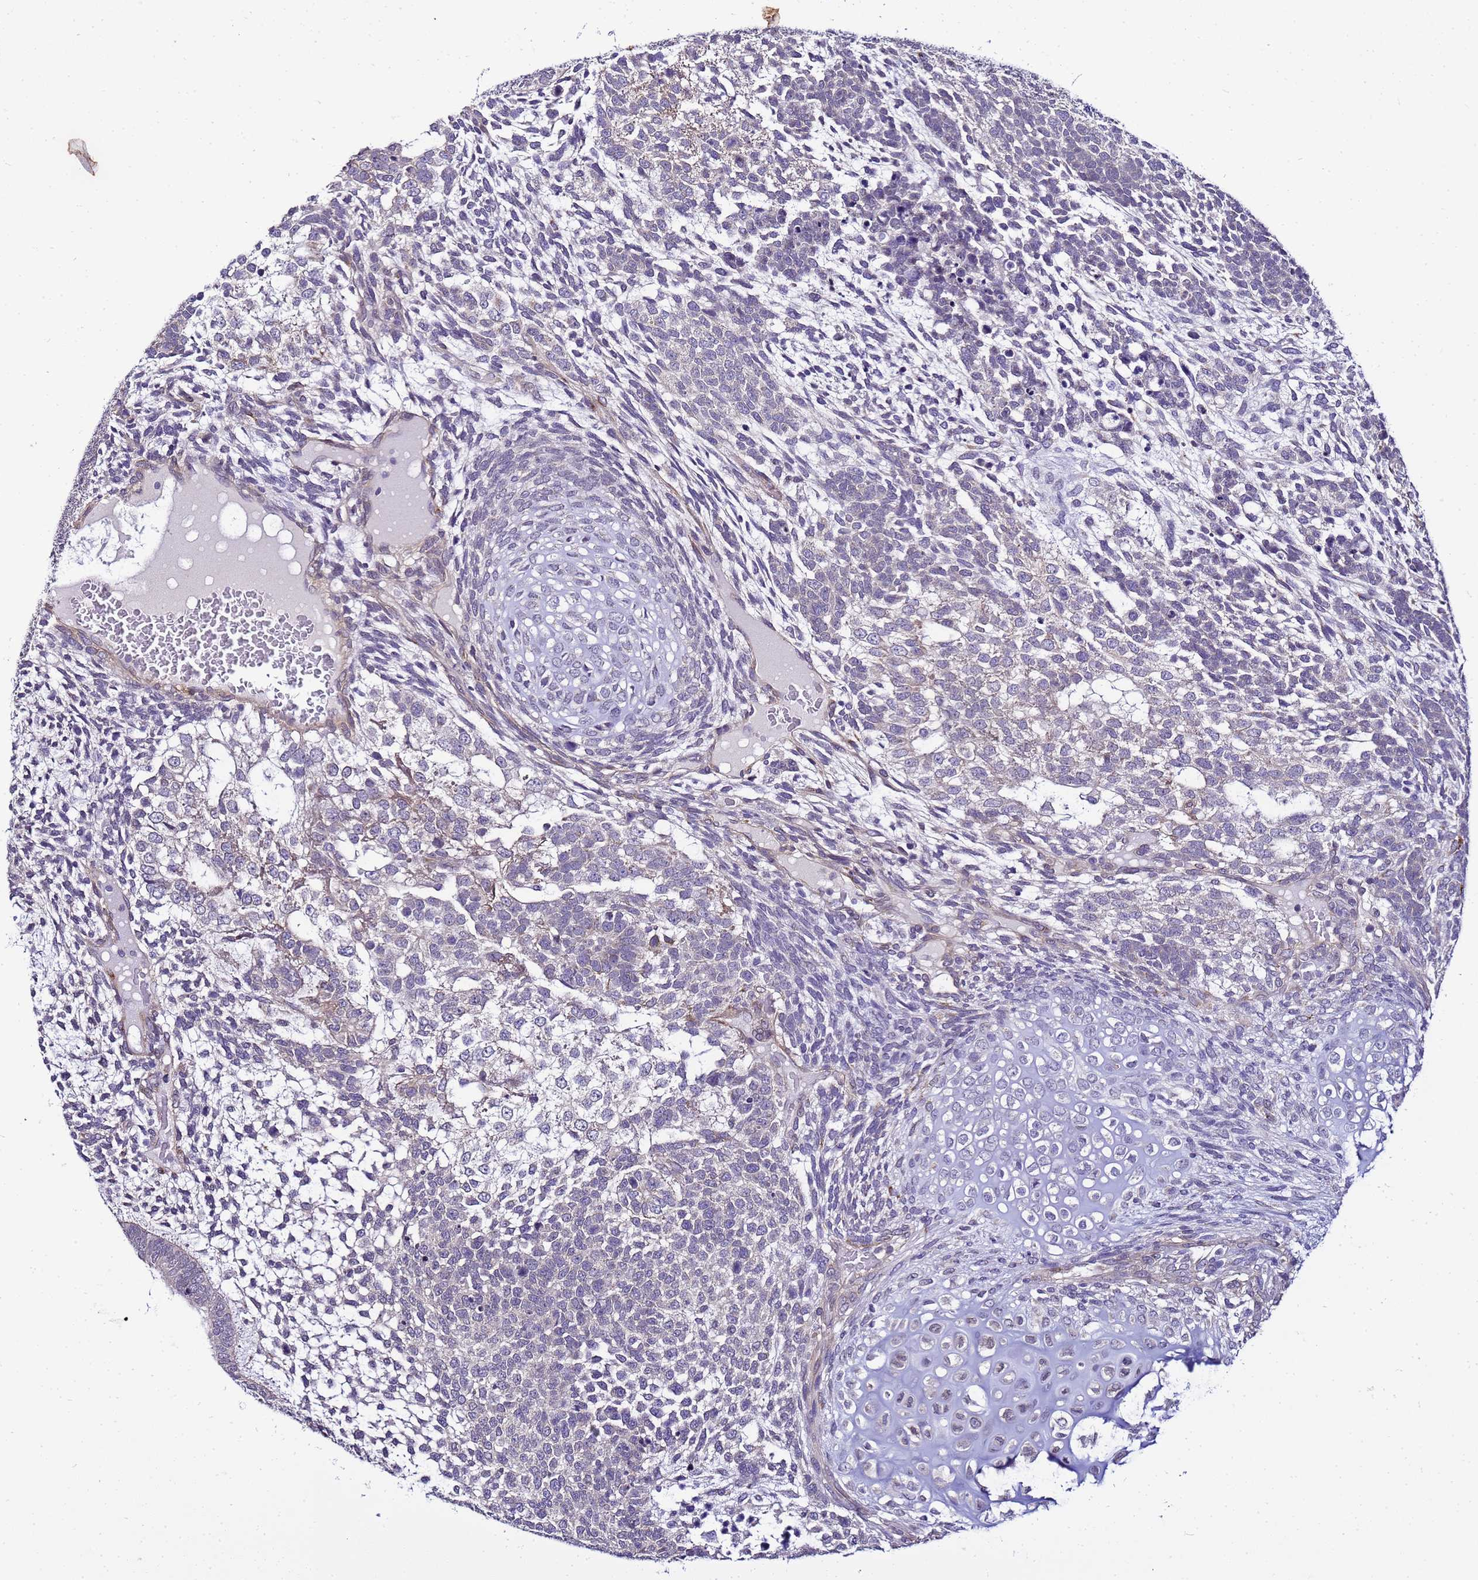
{"staining": {"intensity": "moderate", "quantity": "<25%", "location": "cytoplasmic/membranous"}, "tissue": "testis cancer", "cell_type": "Tumor cells", "image_type": "cancer", "snomed": [{"axis": "morphology", "description": "Carcinoma, Embryonal, NOS"}, {"axis": "topography", "description": "Testis"}], "caption": "Moderate cytoplasmic/membranous expression for a protein is appreciated in about <25% of tumor cells of testis cancer using immunohistochemistry.", "gene": "FAM166B", "patient": {"sex": "male", "age": 23}}